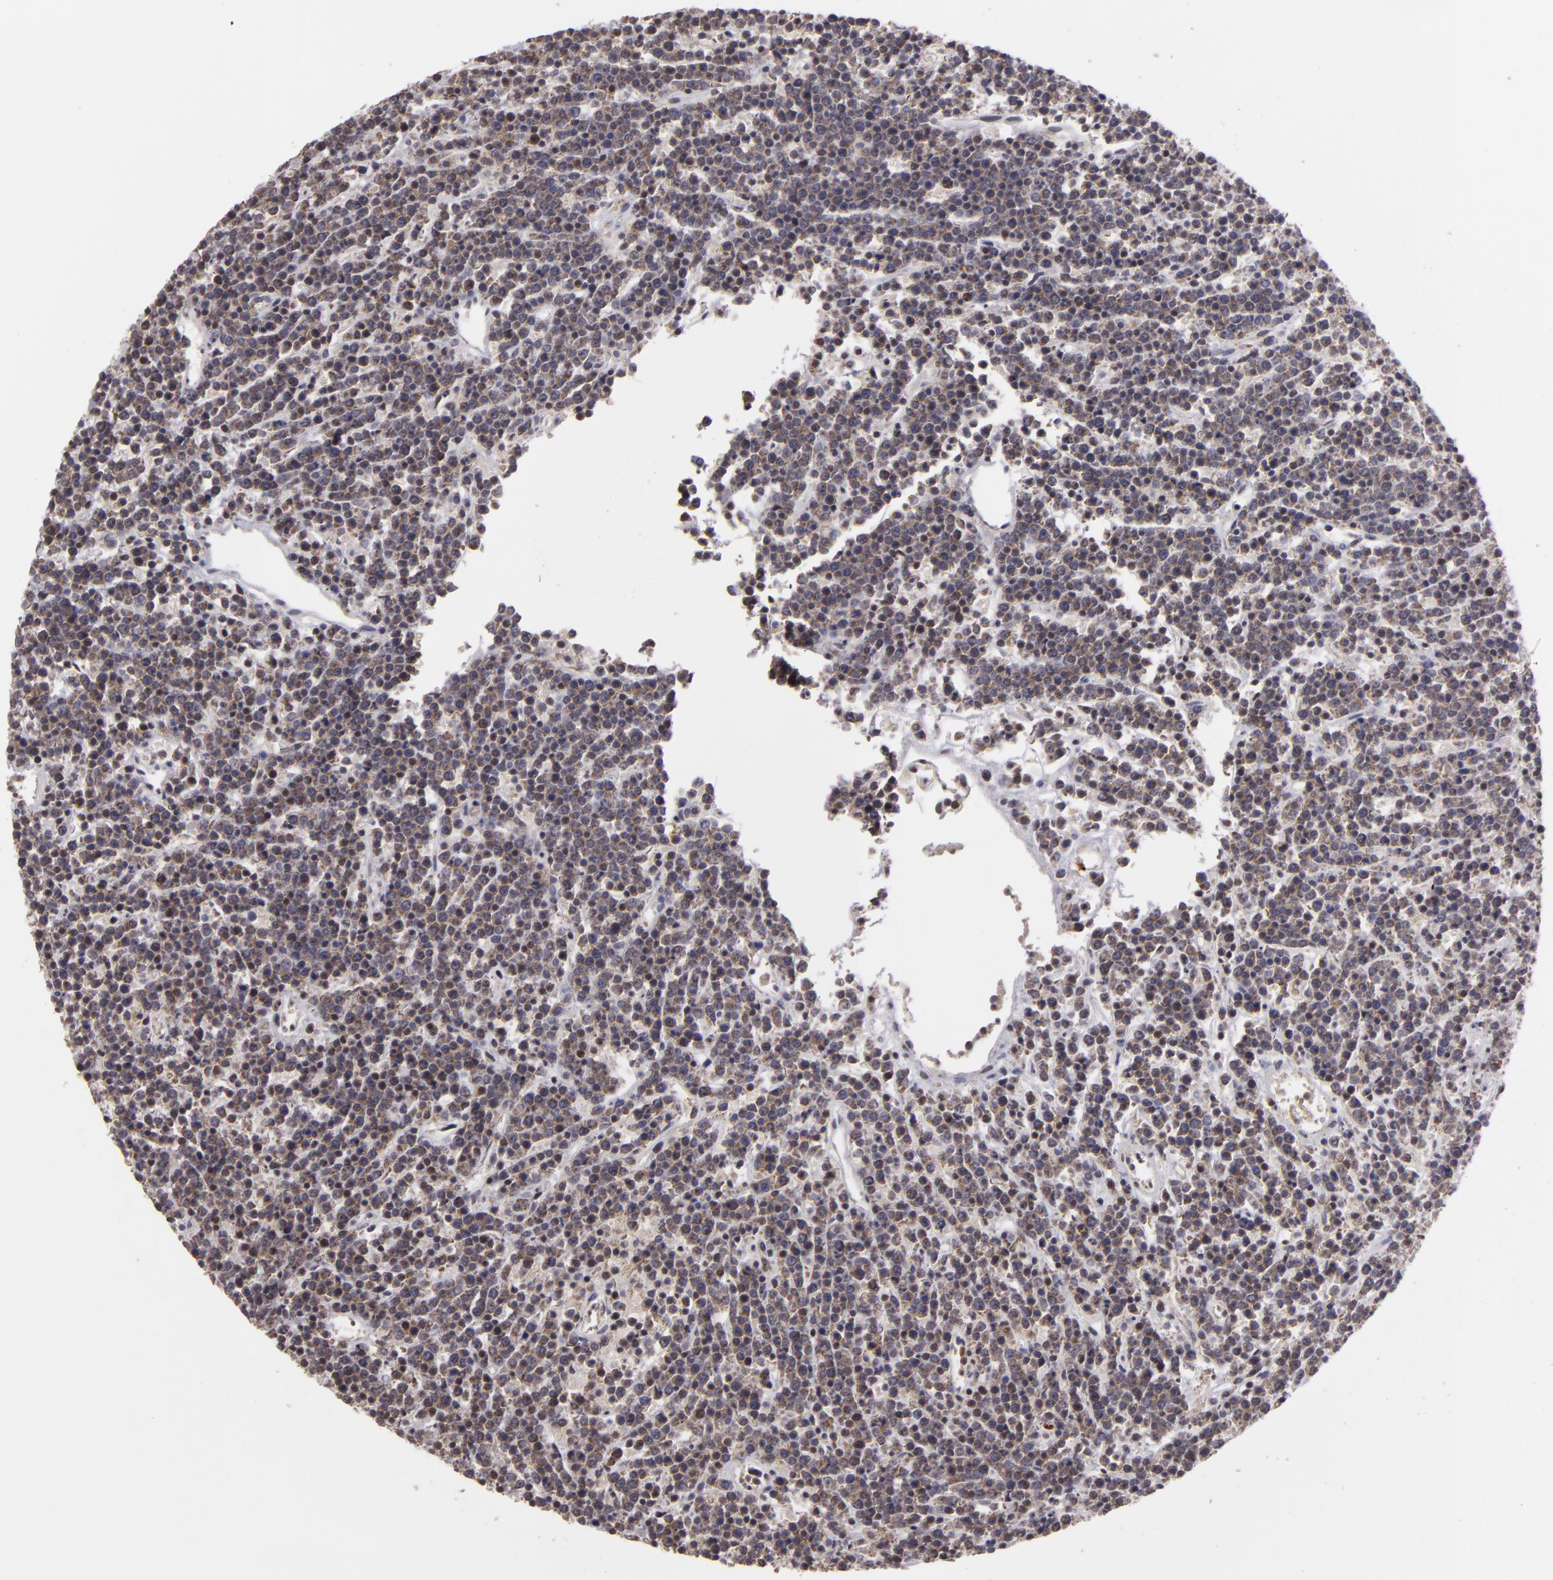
{"staining": {"intensity": "weak", "quantity": ">75%", "location": "cytoplasmic/membranous"}, "tissue": "lymphoma", "cell_type": "Tumor cells", "image_type": "cancer", "snomed": [{"axis": "morphology", "description": "Malignant lymphoma, non-Hodgkin's type, High grade"}, {"axis": "topography", "description": "Ovary"}], "caption": "Human lymphoma stained with a protein marker displays weak staining in tumor cells.", "gene": "MXD1", "patient": {"sex": "female", "age": 56}}